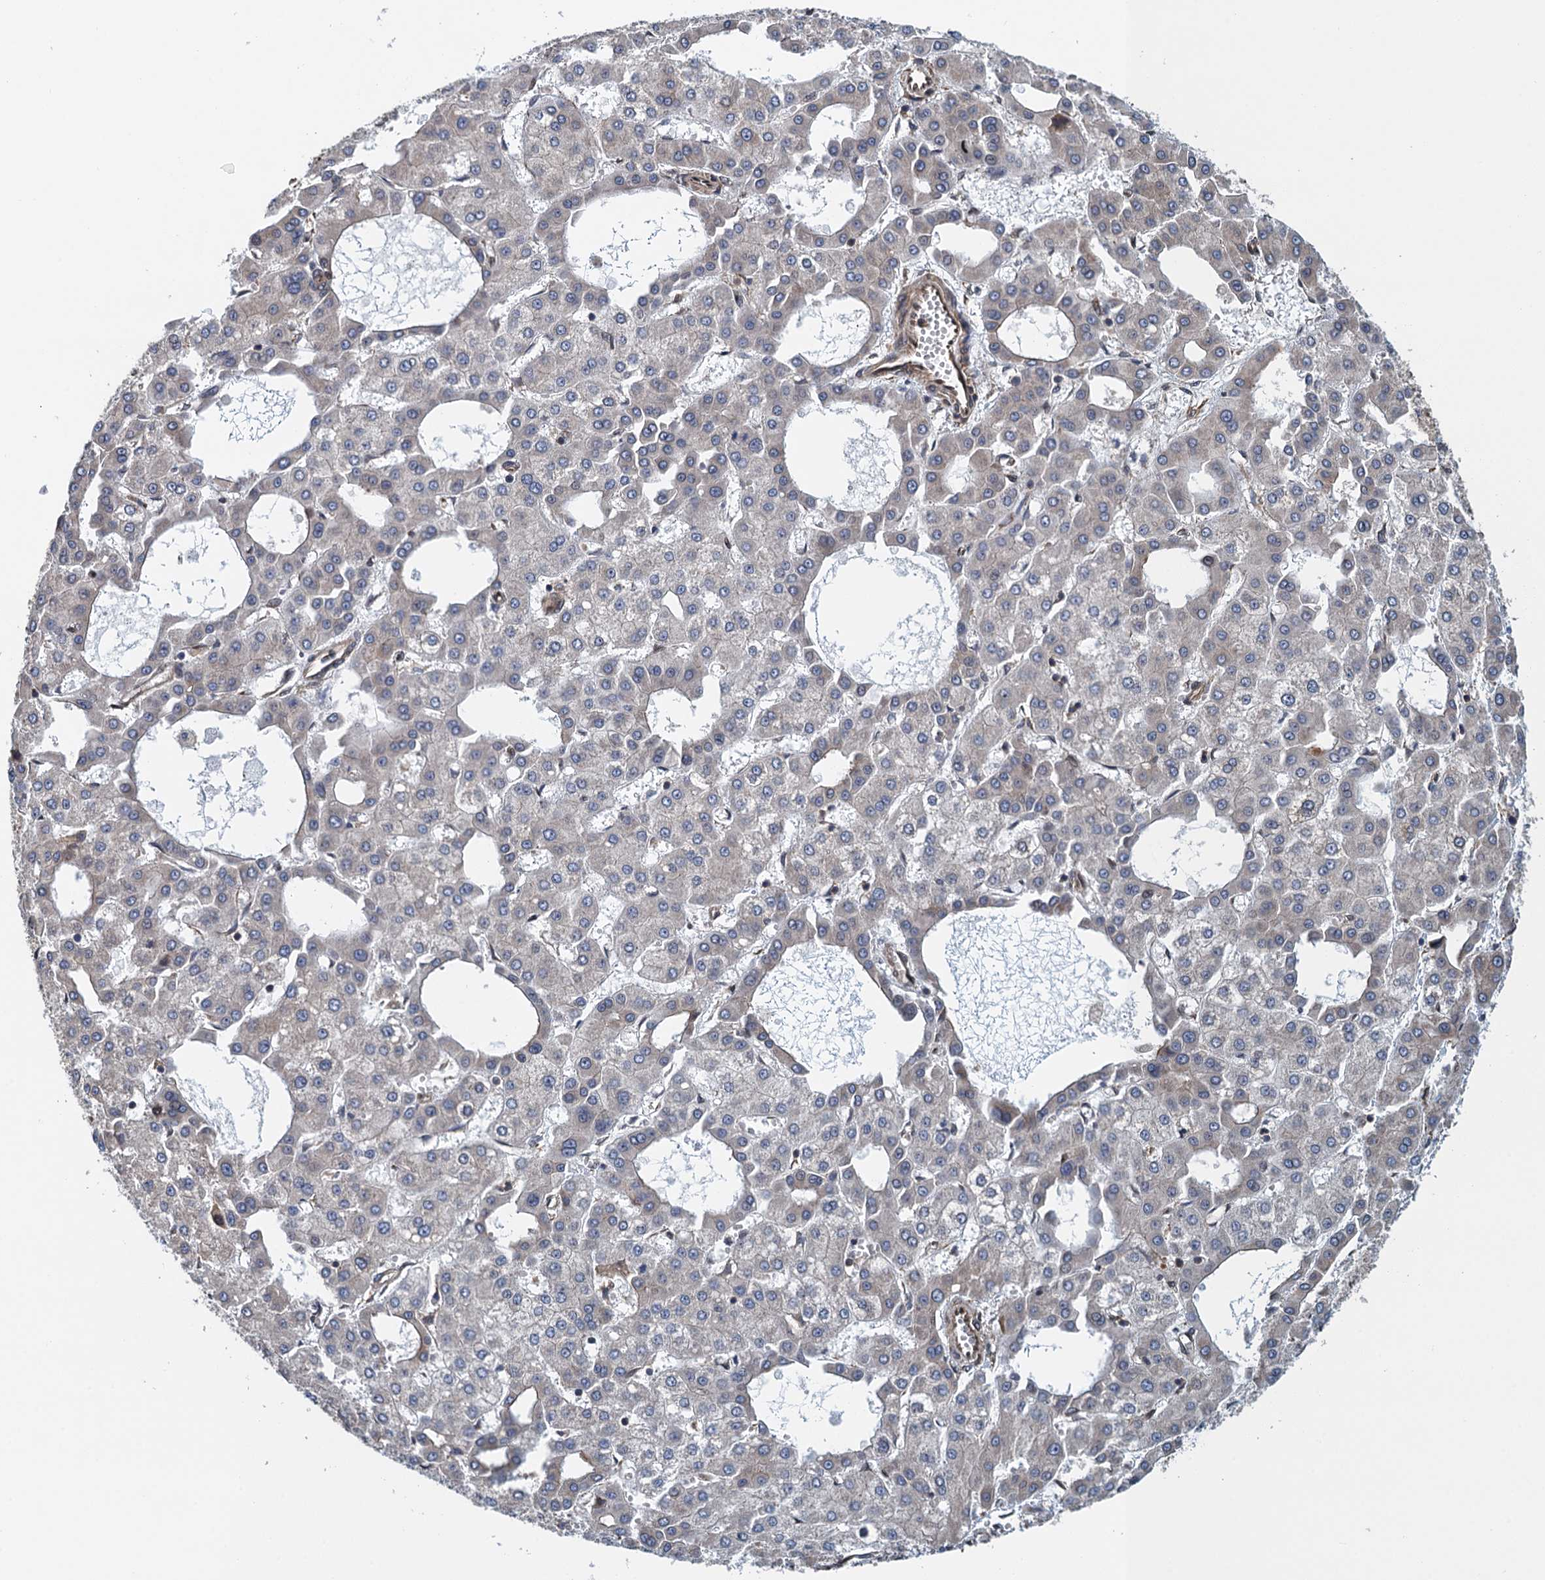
{"staining": {"intensity": "negative", "quantity": "none", "location": "none"}, "tissue": "liver cancer", "cell_type": "Tumor cells", "image_type": "cancer", "snomed": [{"axis": "morphology", "description": "Carcinoma, Hepatocellular, NOS"}, {"axis": "topography", "description": "Liver"}], "caption": "This is an immunohistochemistry image of liver cancer. There is no staining in tumor cells.", "gene": "MDM1", "patient": {"sex": "male", "age": 47}}